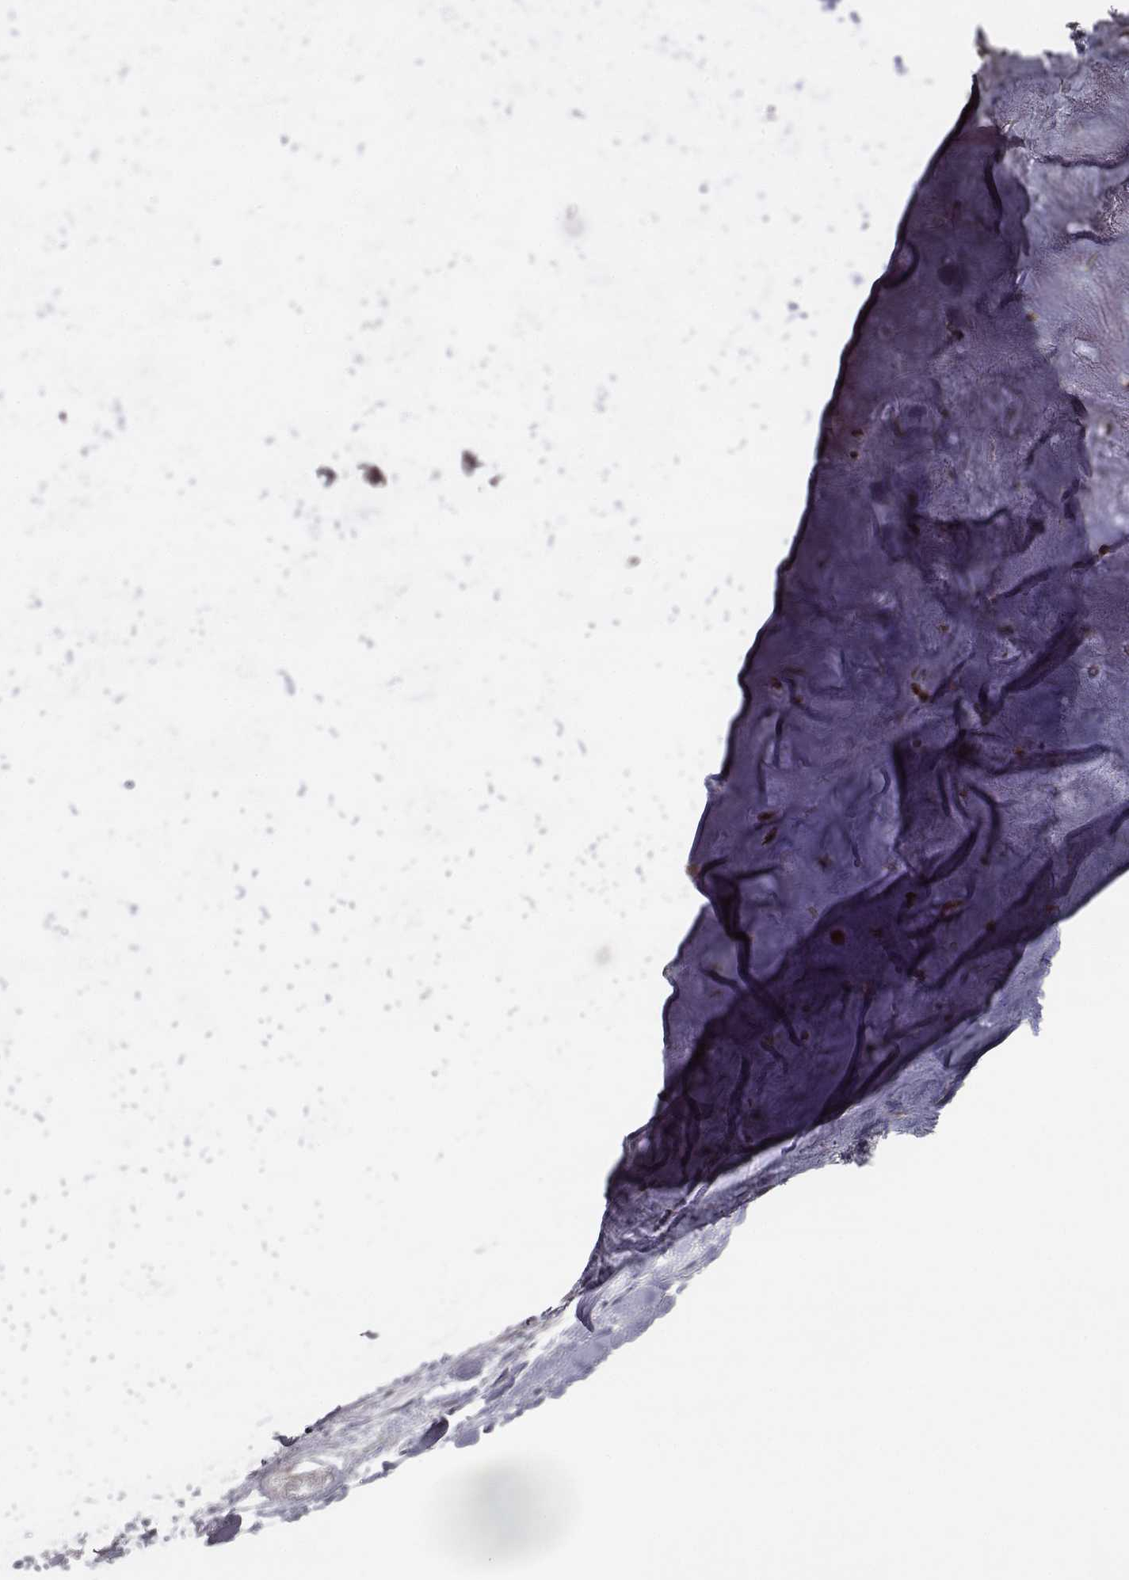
{"staining": {"intensity": "moderate", "quantity": ">75%", "location": "cytoplasmic/membranous"}, "tissue": "soft tissue", "cell_type": "Chondrocytes", "image_type": "normal", "snomed": [{"axis": "morphology", "description": "Normal tissue, NOS"}, {"axis": "topography", "description": "Cartilage tissue"}], "caption": "The histopathology image displays immunohistochemical staining of unremarkable soft tissue. There is moderate cytoplasmic/membranous staining is seen in about >75% of chondrocytes. The staining was performed using DAB (3,3'-diaminobenzidine), with brown indicating positive protein expression. Nuclei are stained blue with hematoxylin.", "gene": "ISYNA1", "patient": {"sex": "male", "age": 57}}